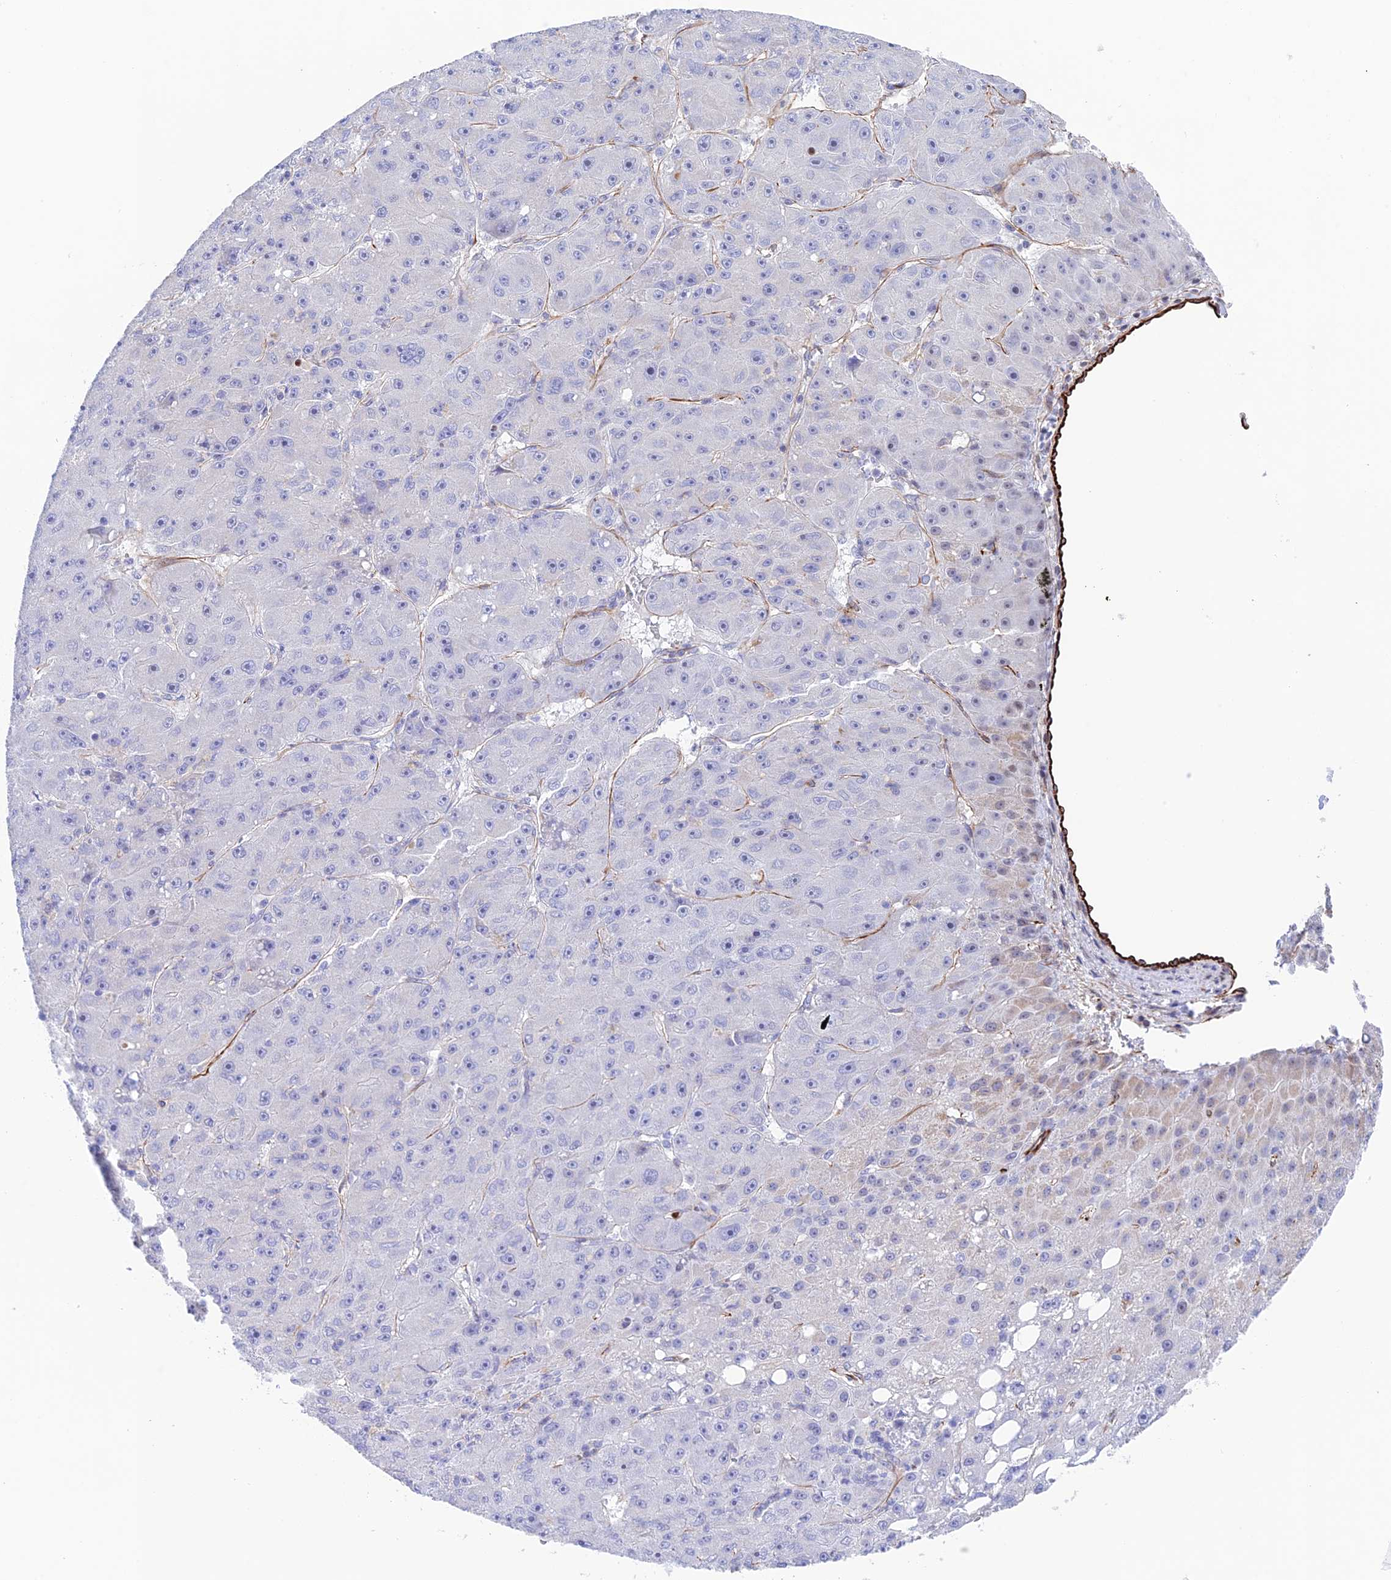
{"staining": {"intensity": "negative", "quantity": "none", "location": "none"}, "tissue": "liver cancer", "cell_type": "Tumor cells", "image_type": "cancer", "snomed": [{"axis": "morphology", "description": "Carcinoma, Hepatocellular, NOS"}, {"axis": "topography", "description": "Liver"}], "caption": "An immunohistochemistry micrograph of liver cancer (hepatocellular carcinoma) is shown. There is no staining in tumor cells of liver cancer (hepatocellular carcinoma).", "gene": "ZNF652", "patient": {"sex": "male", "age": 67}}